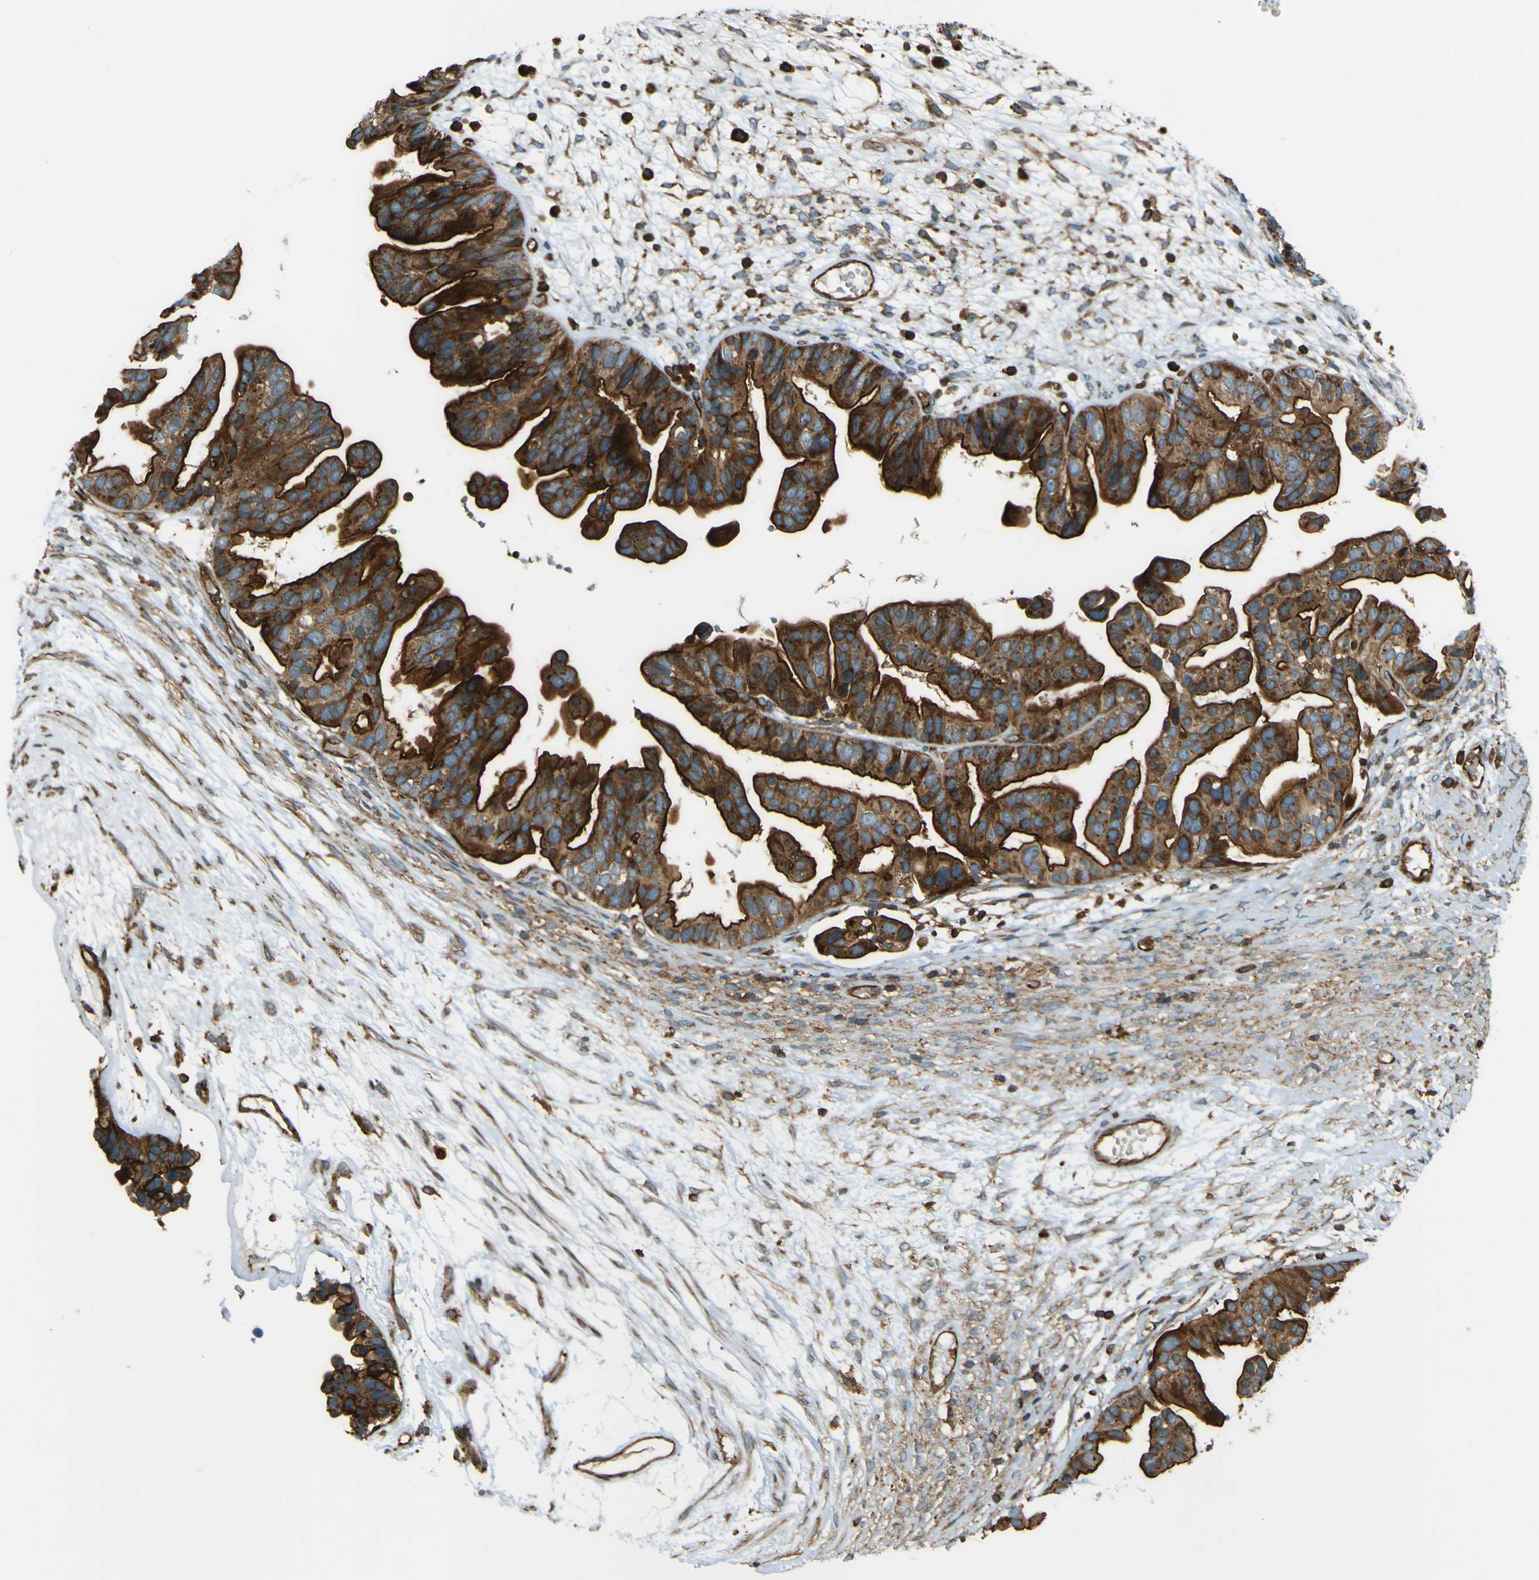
{"staining": {"intensity": "moderate", "quantity": ">75%", "location": "cytoplasmic/membranous"}, "tissue": "ovarian cancer", "cell_type": "Tumor cells", "image_type": "cancer", "snomed": [{"axis": "morphology", "description": "Cystadenocarcinoma, serous, NOS"}, {"axis": "topography", "description": "Ovary"}], "caption": "A brown stain highlights moderate cytoplasmic/membranous expression of a protein in serous cystadenocarcinoma (ovarian) tumor cells.", "gene": "DNAJC5", "patient": {"sex": "female", "age": 56}}